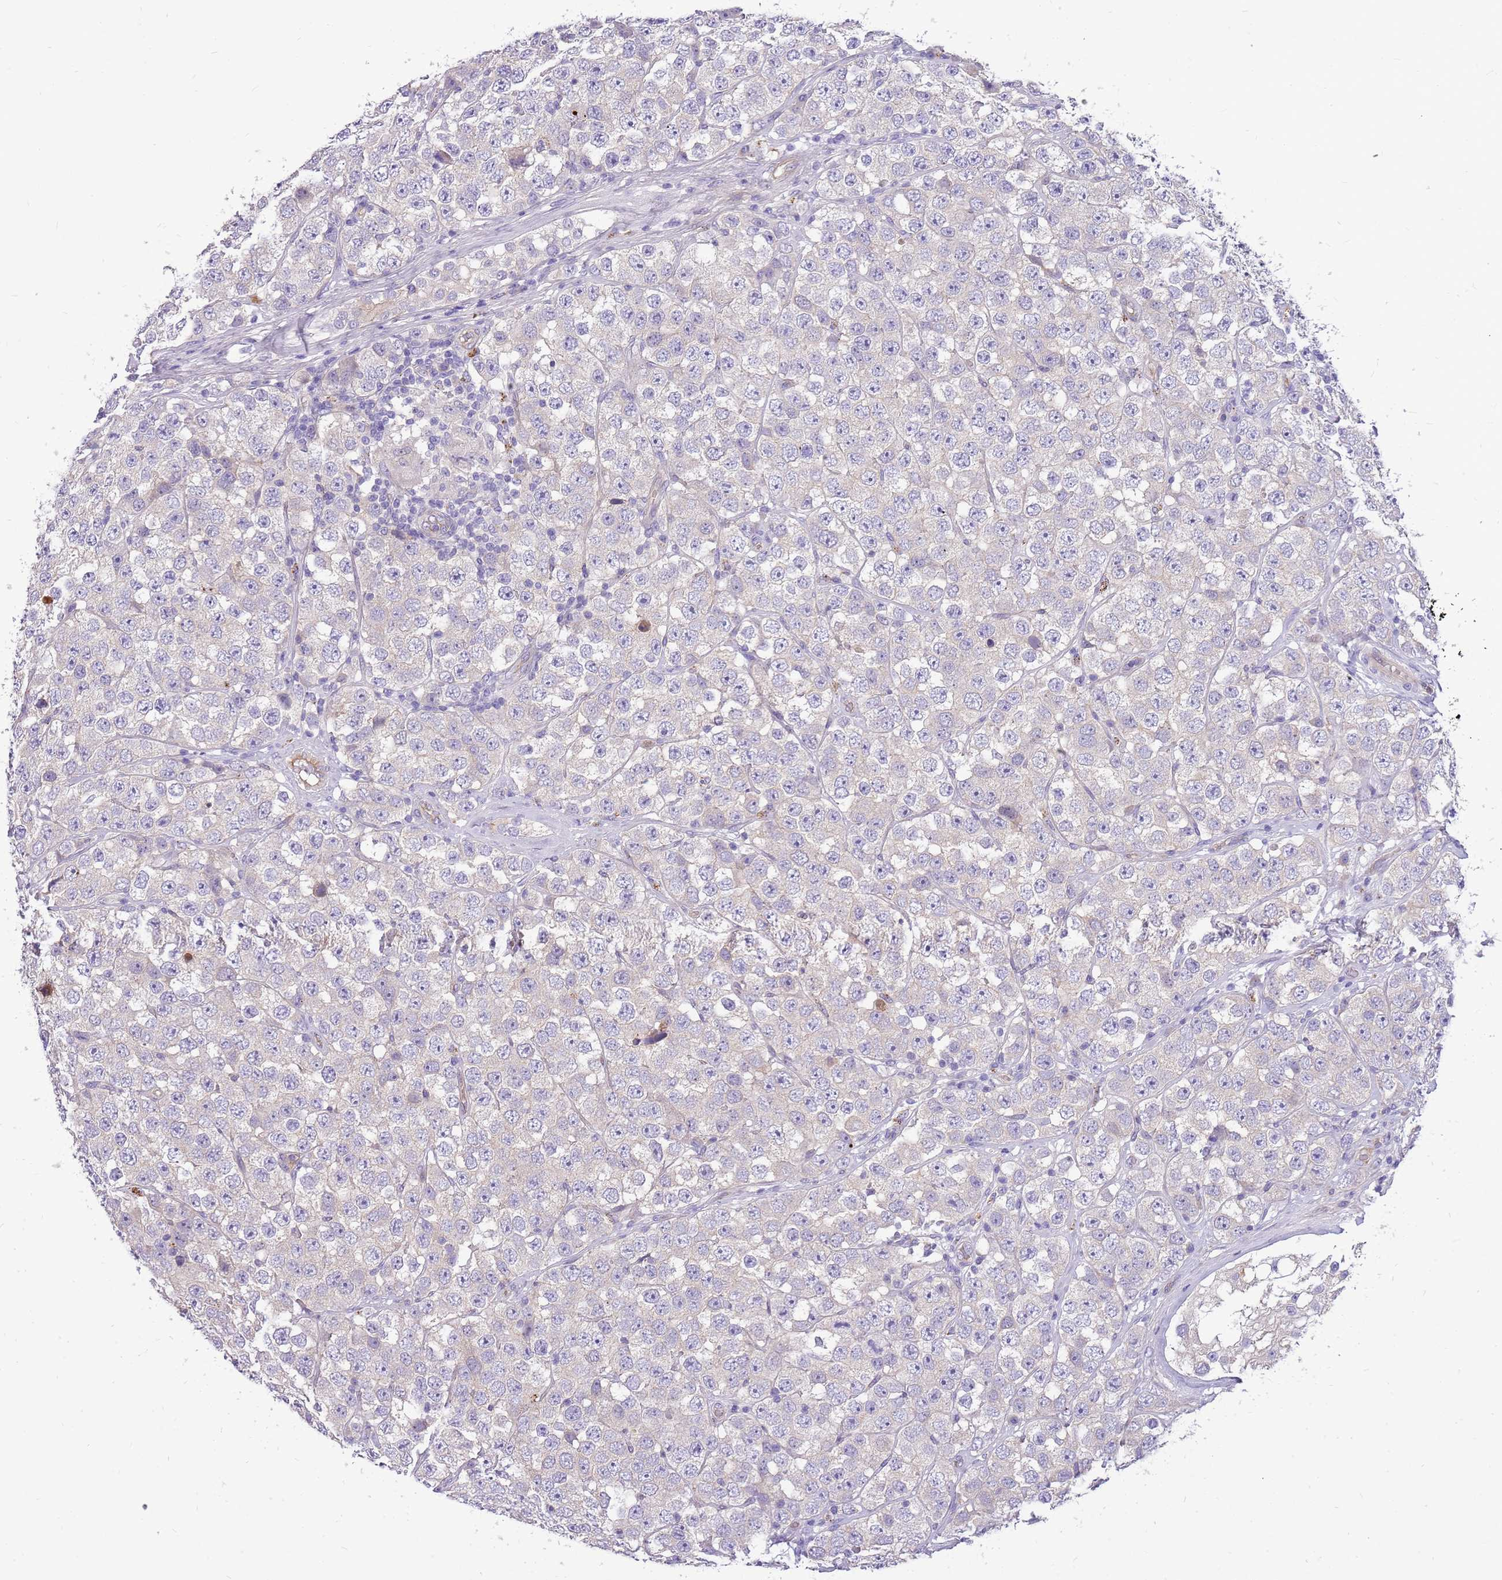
{"staining": {"intensity": "negative", "quantity": "none", "location": "none"}, "tissue": "testis cancer", "cell_type": "Tumor cells", "image_type": "cancer", "snomed": [{"axis": "morphology", "description": "Seminoma, NOS"}, {"axis": "topography", "description": "Testis"}], "caption": "Immunohistochemical staining of human seminoma (testis) shows no significant staining in tumor cells.", "gene": "NTN4", "patient": {"sex": "male", "age": 28}}